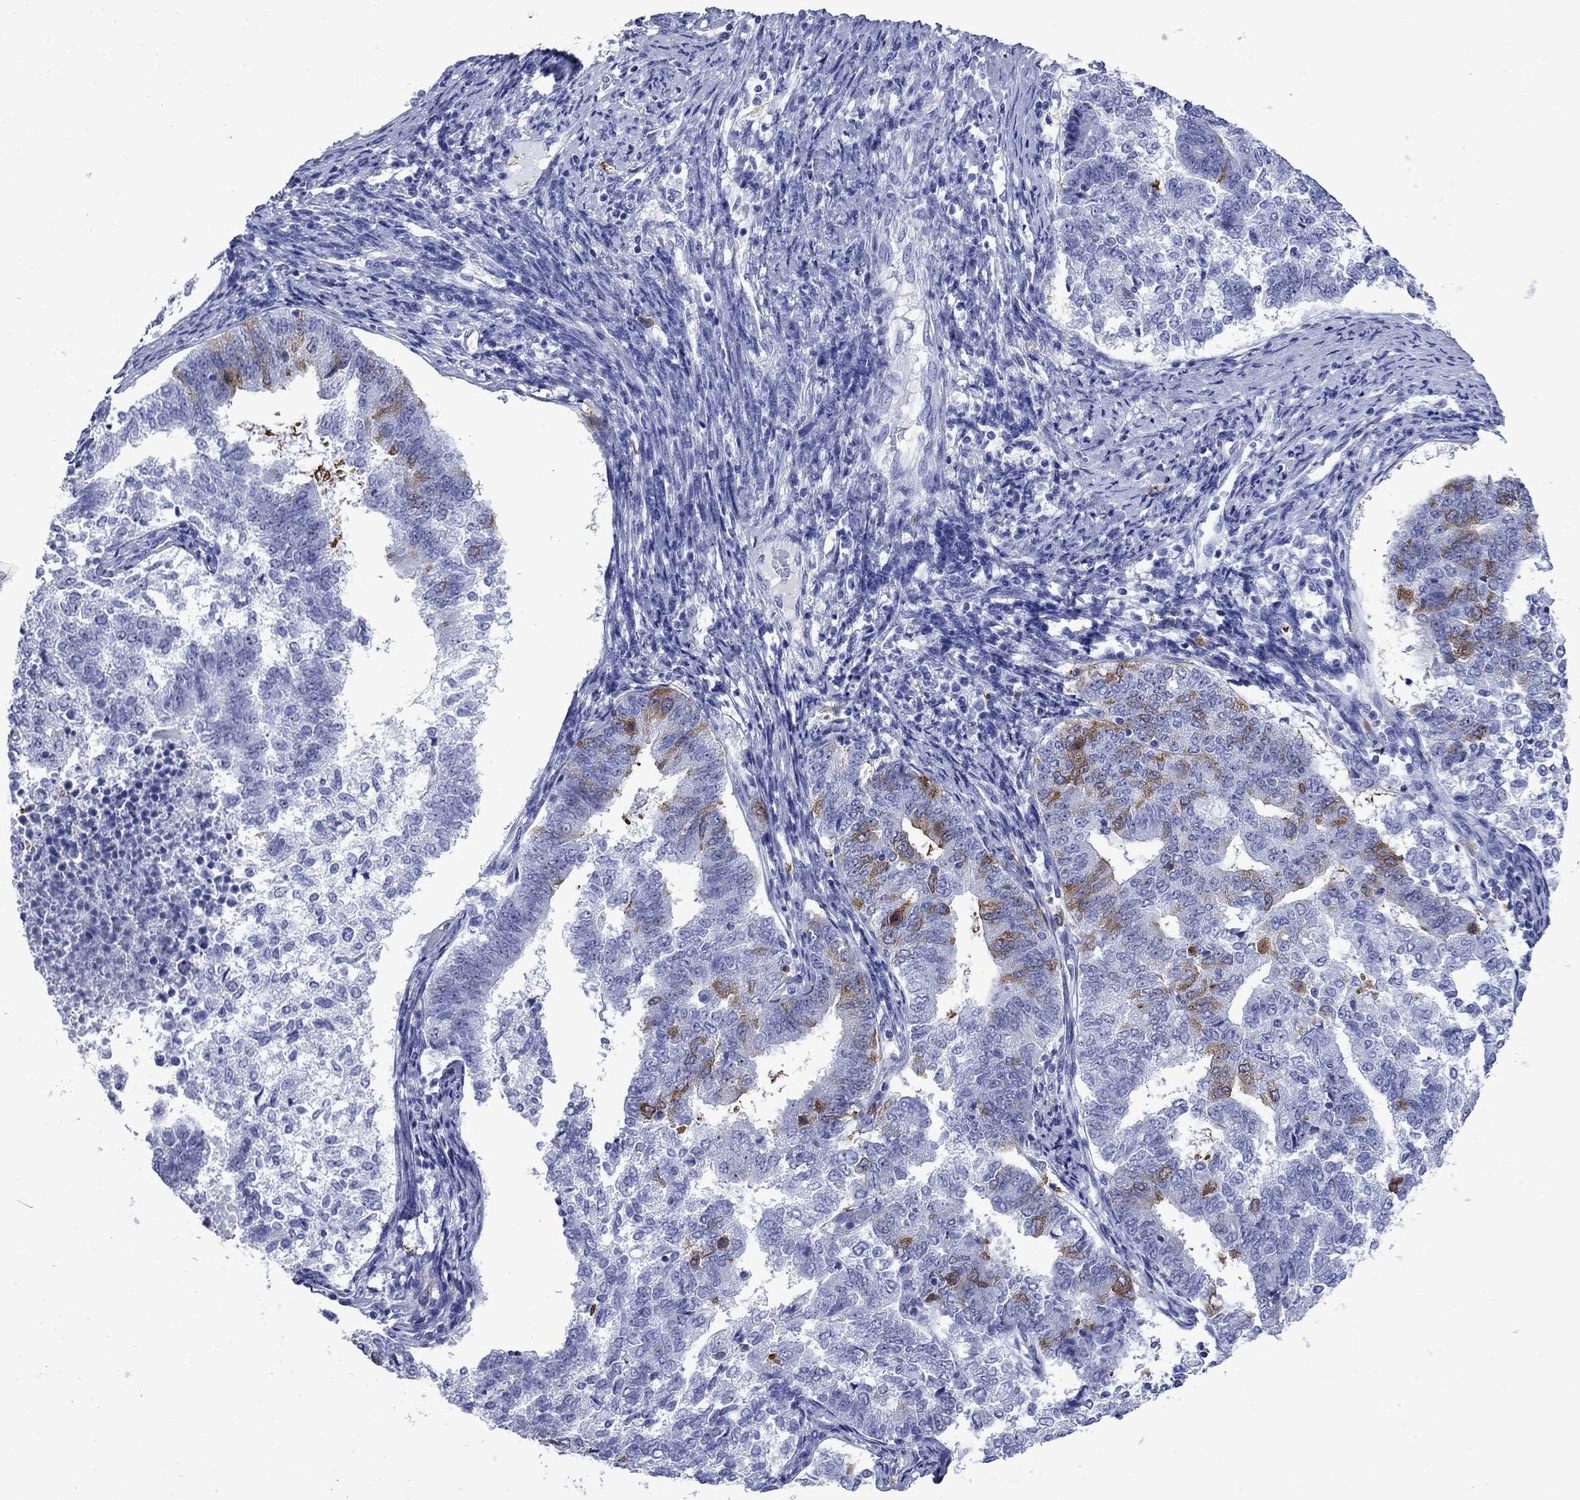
{"staining": {"intensity": "strong", "quantity": "<25%", "location": "cytoplasmic/membranous"}, "tissue": "endometrial cancer", "cell_type": "Tumor cells", "image_type": "cancer", "snomed": [{"axis": "morphology", "description": "Adenocarcinoma, NOS"}, {"axis": "topography", "description": "Endometrium"}], "caption": "Immunohistochemical staining of endometrial cancer demonstrates medium levels of strong cytoplasmic/membranous protein positivity in approximately <25% of tumor cells. (Brightfield microscopy of DAB IHC at high magnification).", "gene": "TACC3", "patient": {"sex": "female", "age": 65}}